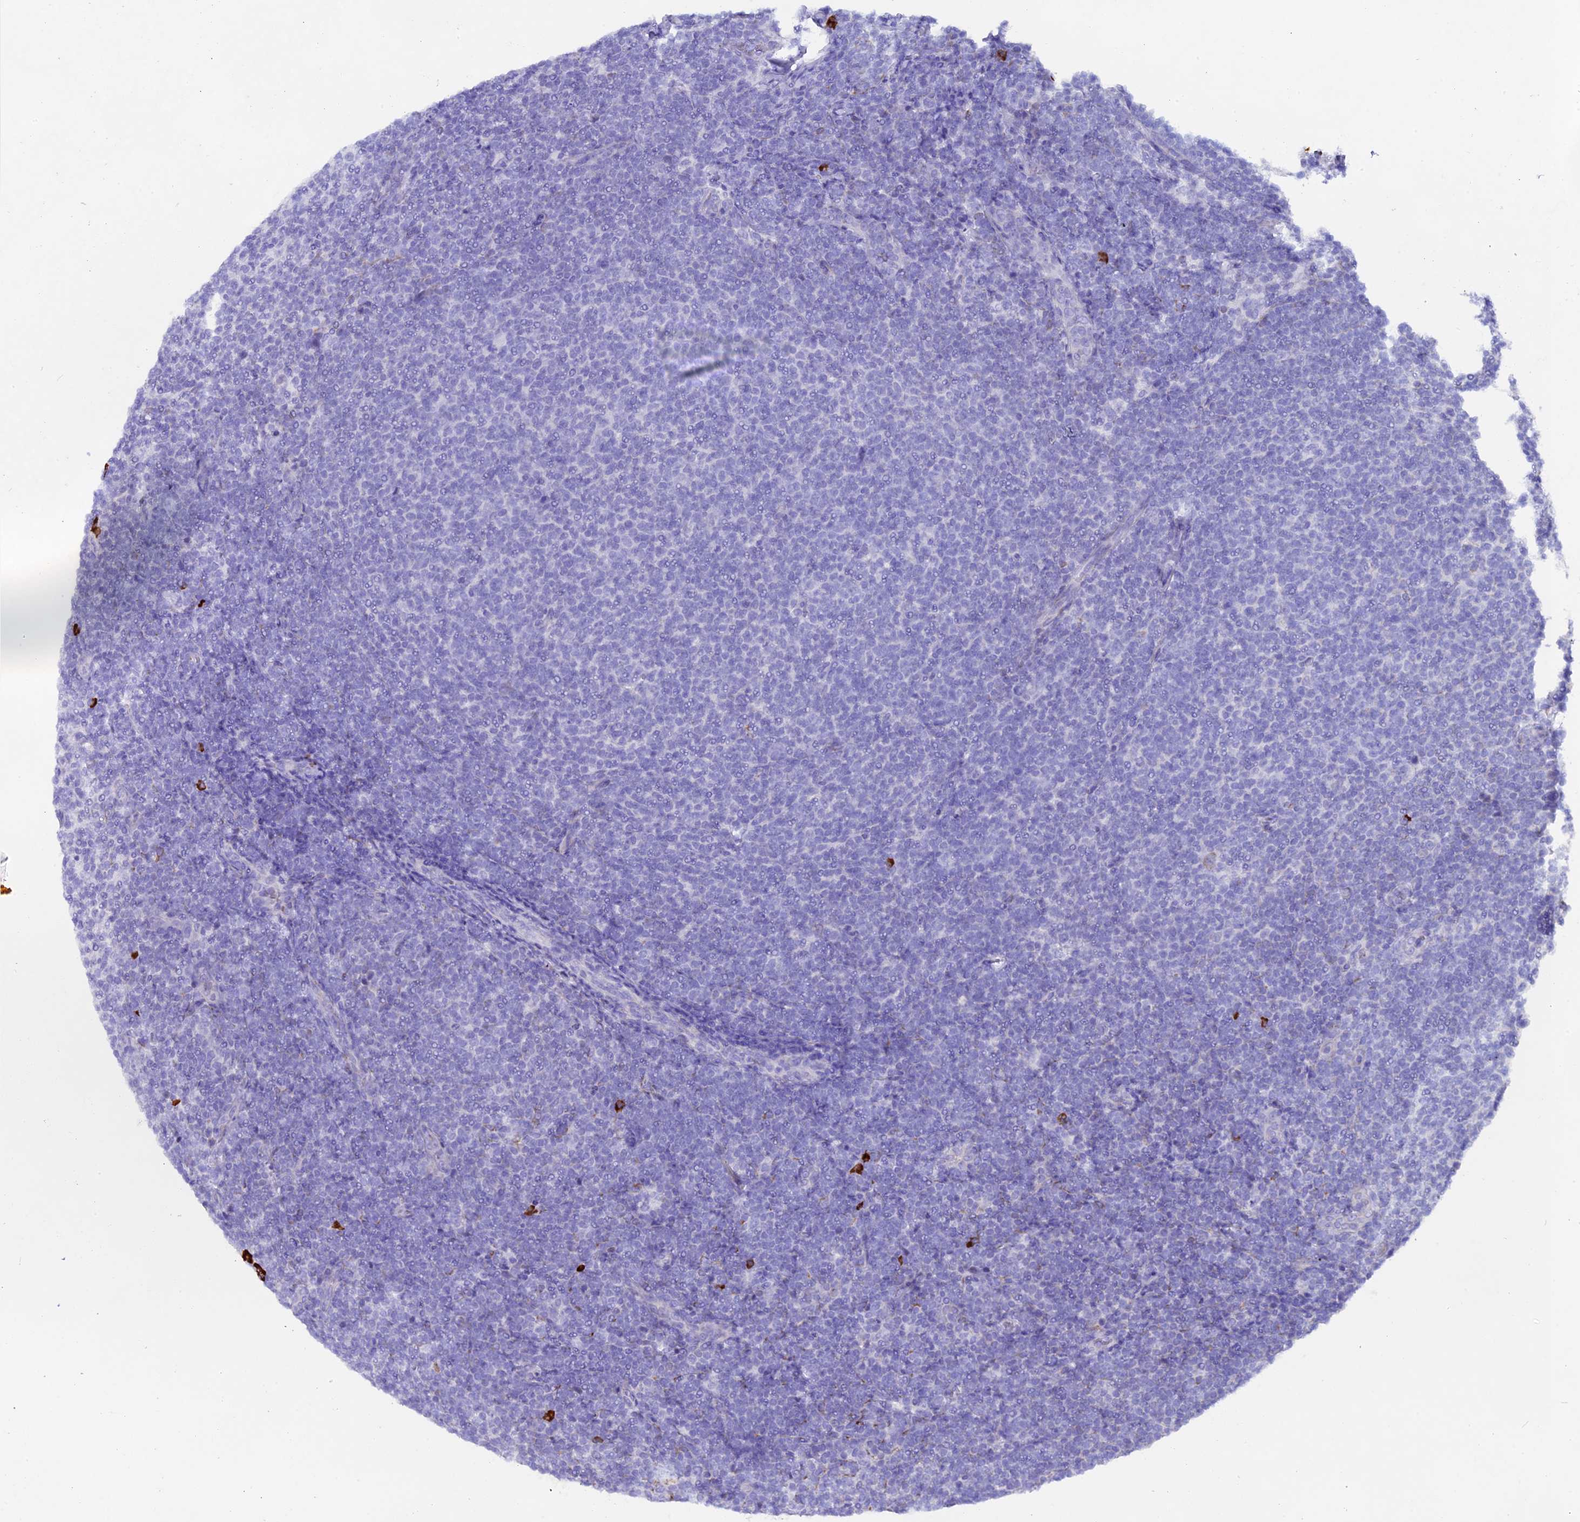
{"staining": {"intensity": "negative", "quantity": "none", "location": "none"}, "tissue": "lymphoma", "cell_type": "Tumor cells", "image_type": "cancer", "snomed": [{"axis": "morphology", "description": "Malignant lymphoma, non-Hodgkin's type, Low grade"}, {"axis": "topography", "description": "Lymph node"}], "caption": "Tumor cells show no significant protein expression in malignant lymphoma, non-Hodgkin's type (low-grade).", "gene": "FKBP11", "patient": {"sex": "male", "age": 66}}